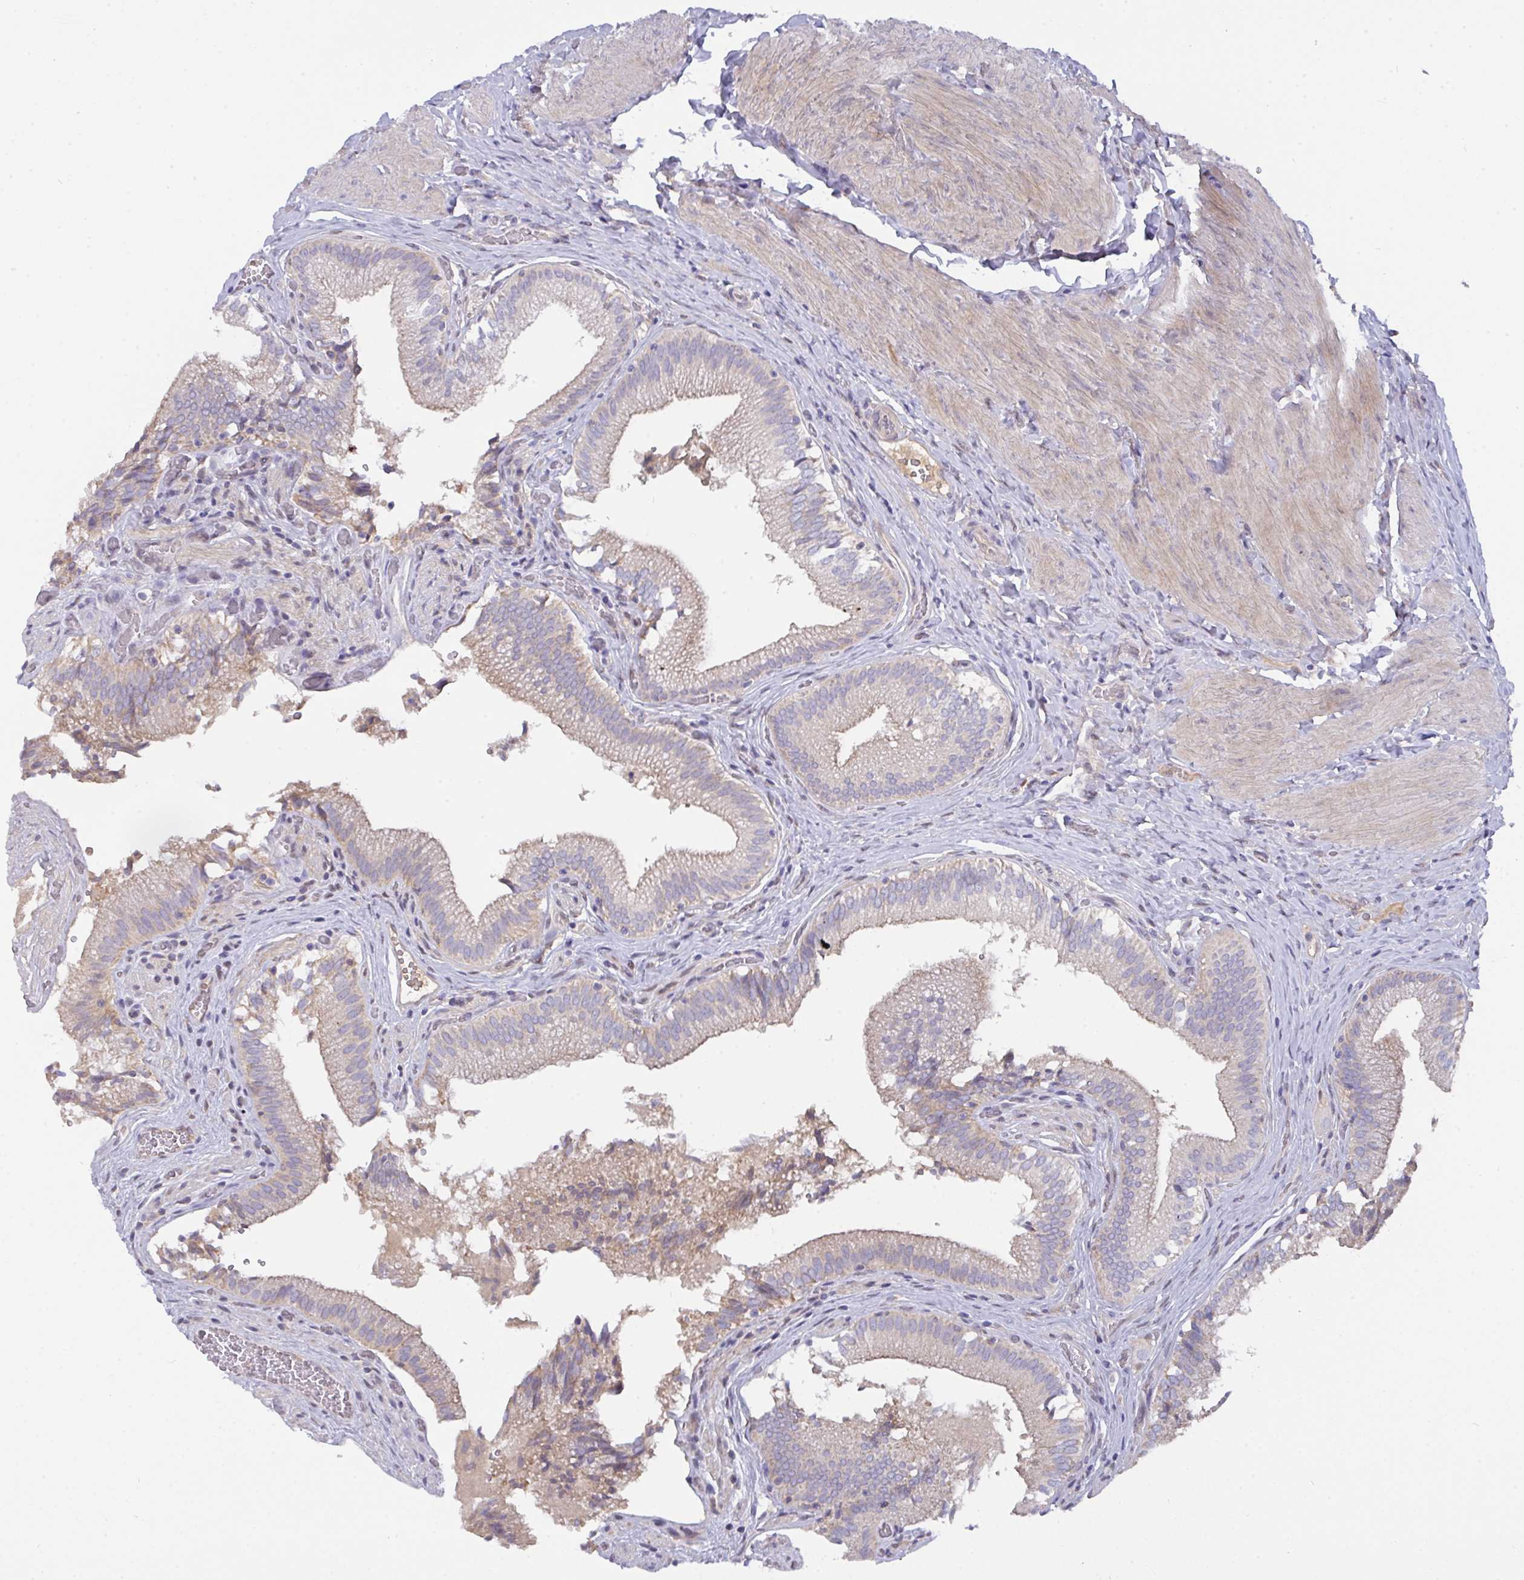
{"staining": {"intensity": "weak", "quantity": "25%-75%", "location": "cytoplasmic/membranous"}, "tissue": "gallbladder", "cell_type": "Glandular cells", "image_type": "normal", "snomed": [{"axis": "morphology", "description": "Normal tissue, NOS"}, {"axis": "topography", "description": "Gallbladder"}, {"axis": "topography", "description": "Peripheral nerve tissue"}], "caption": "Immunohistochemistry (IHC) micrograph of benign gallbladder stained for a protein (brown), which shows low levels of weak cytoplasmic/membranous staining in about 25%-75% of glandular cells.", "gene": "L3HYPDH", "patient": {"sex": "male", "age": 17}}